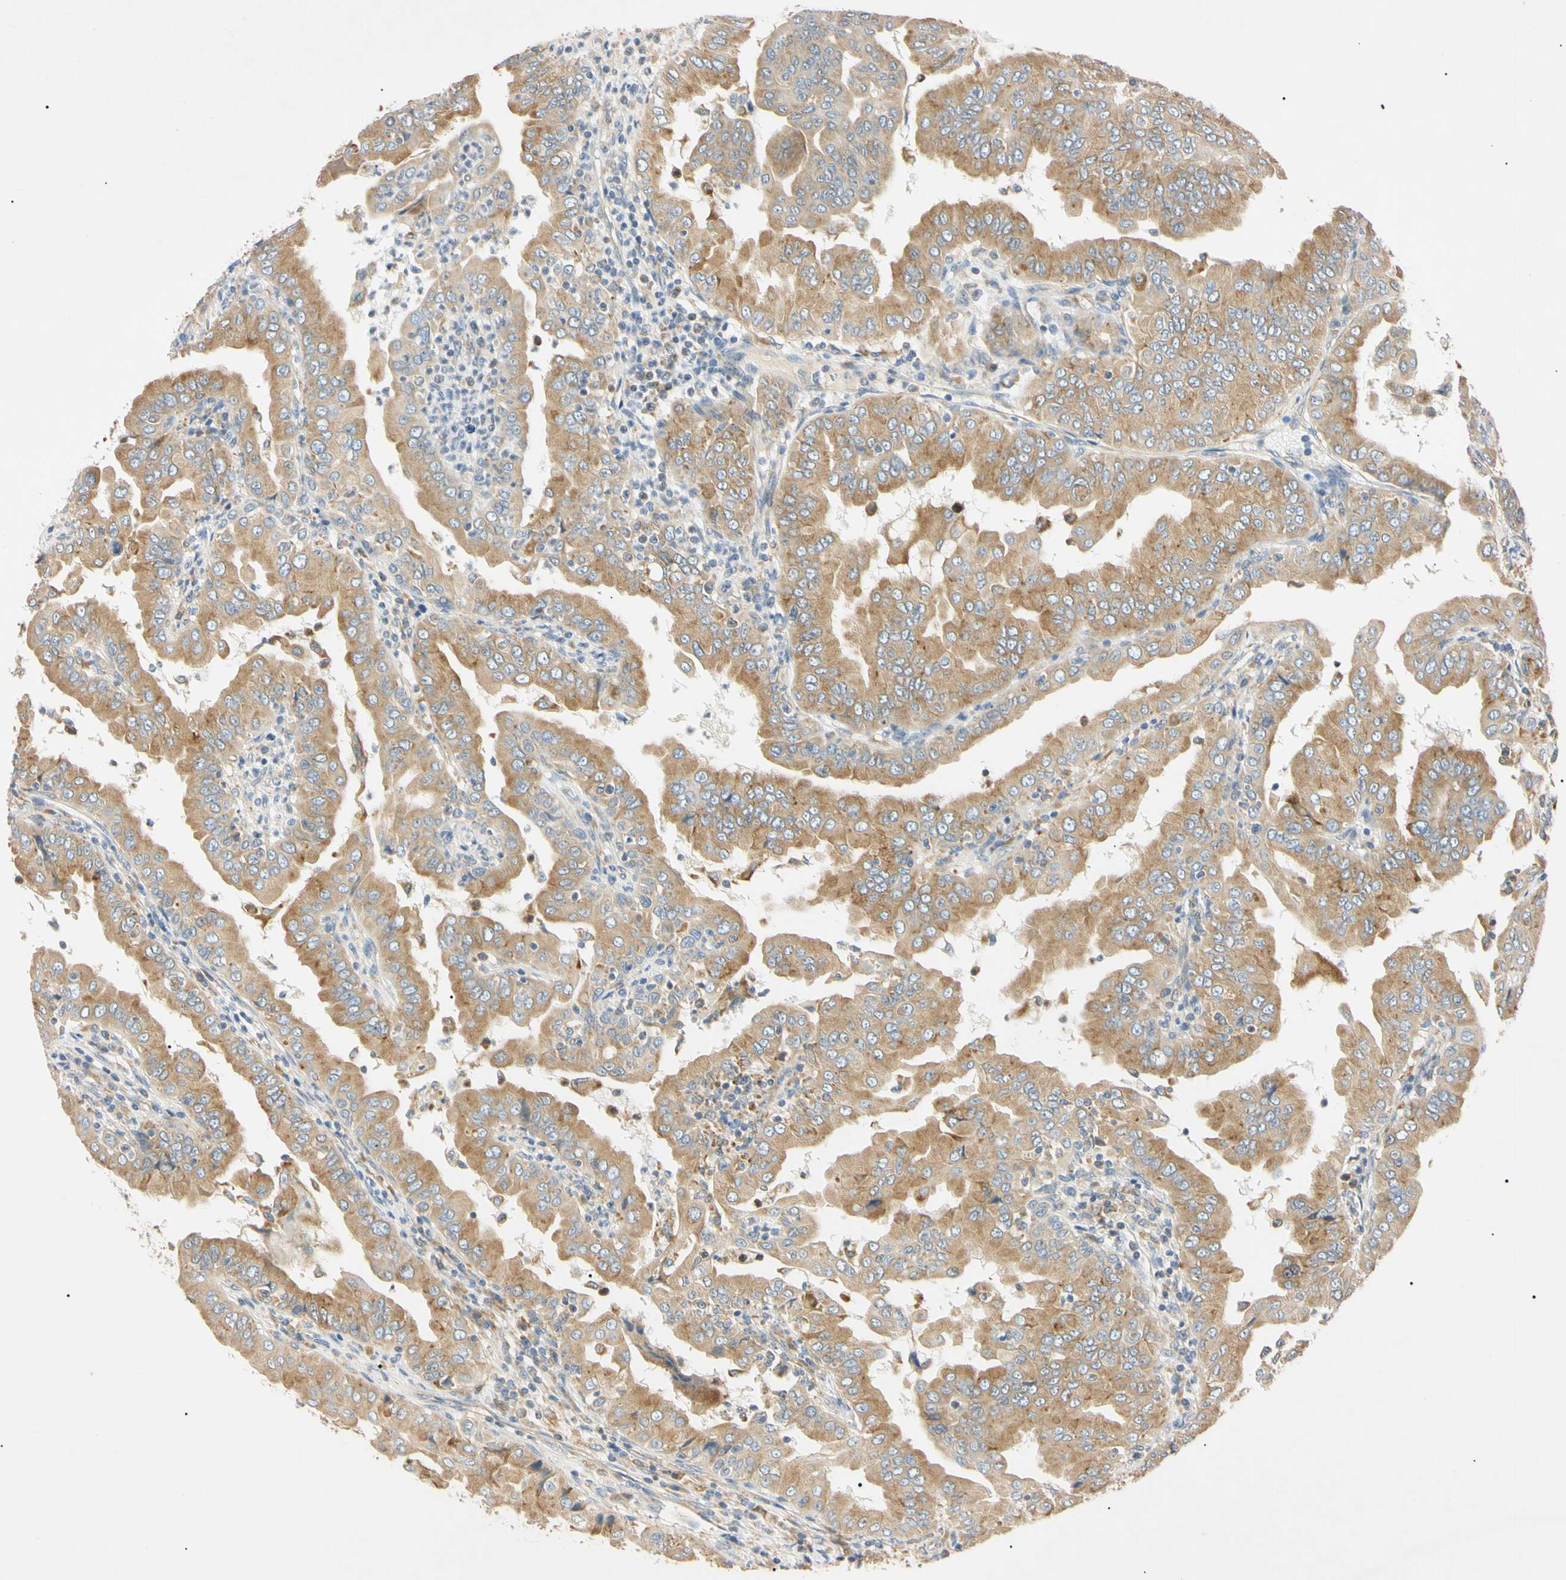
{"staining": {"intensity": "moderate", "quantity": ">75%", "location": "cytoplasmic/membranous"}, "tissue": "thyroid cancer", "cell_type": "Tumor cells", "image_type": "cancer", "snomed": [{"axis": "morphology", "description": "Papillary adenocarcinoma, NOS"}, {"axis": "topography", "description": "Thyroid gland"}], "caption": "Human thyroid papillary adenocarcinoma stained with a protein marker displays moderate staining in tumor cells.", "gene": "DNAJB12", "patient": {"sex": "male", "age": 33}}